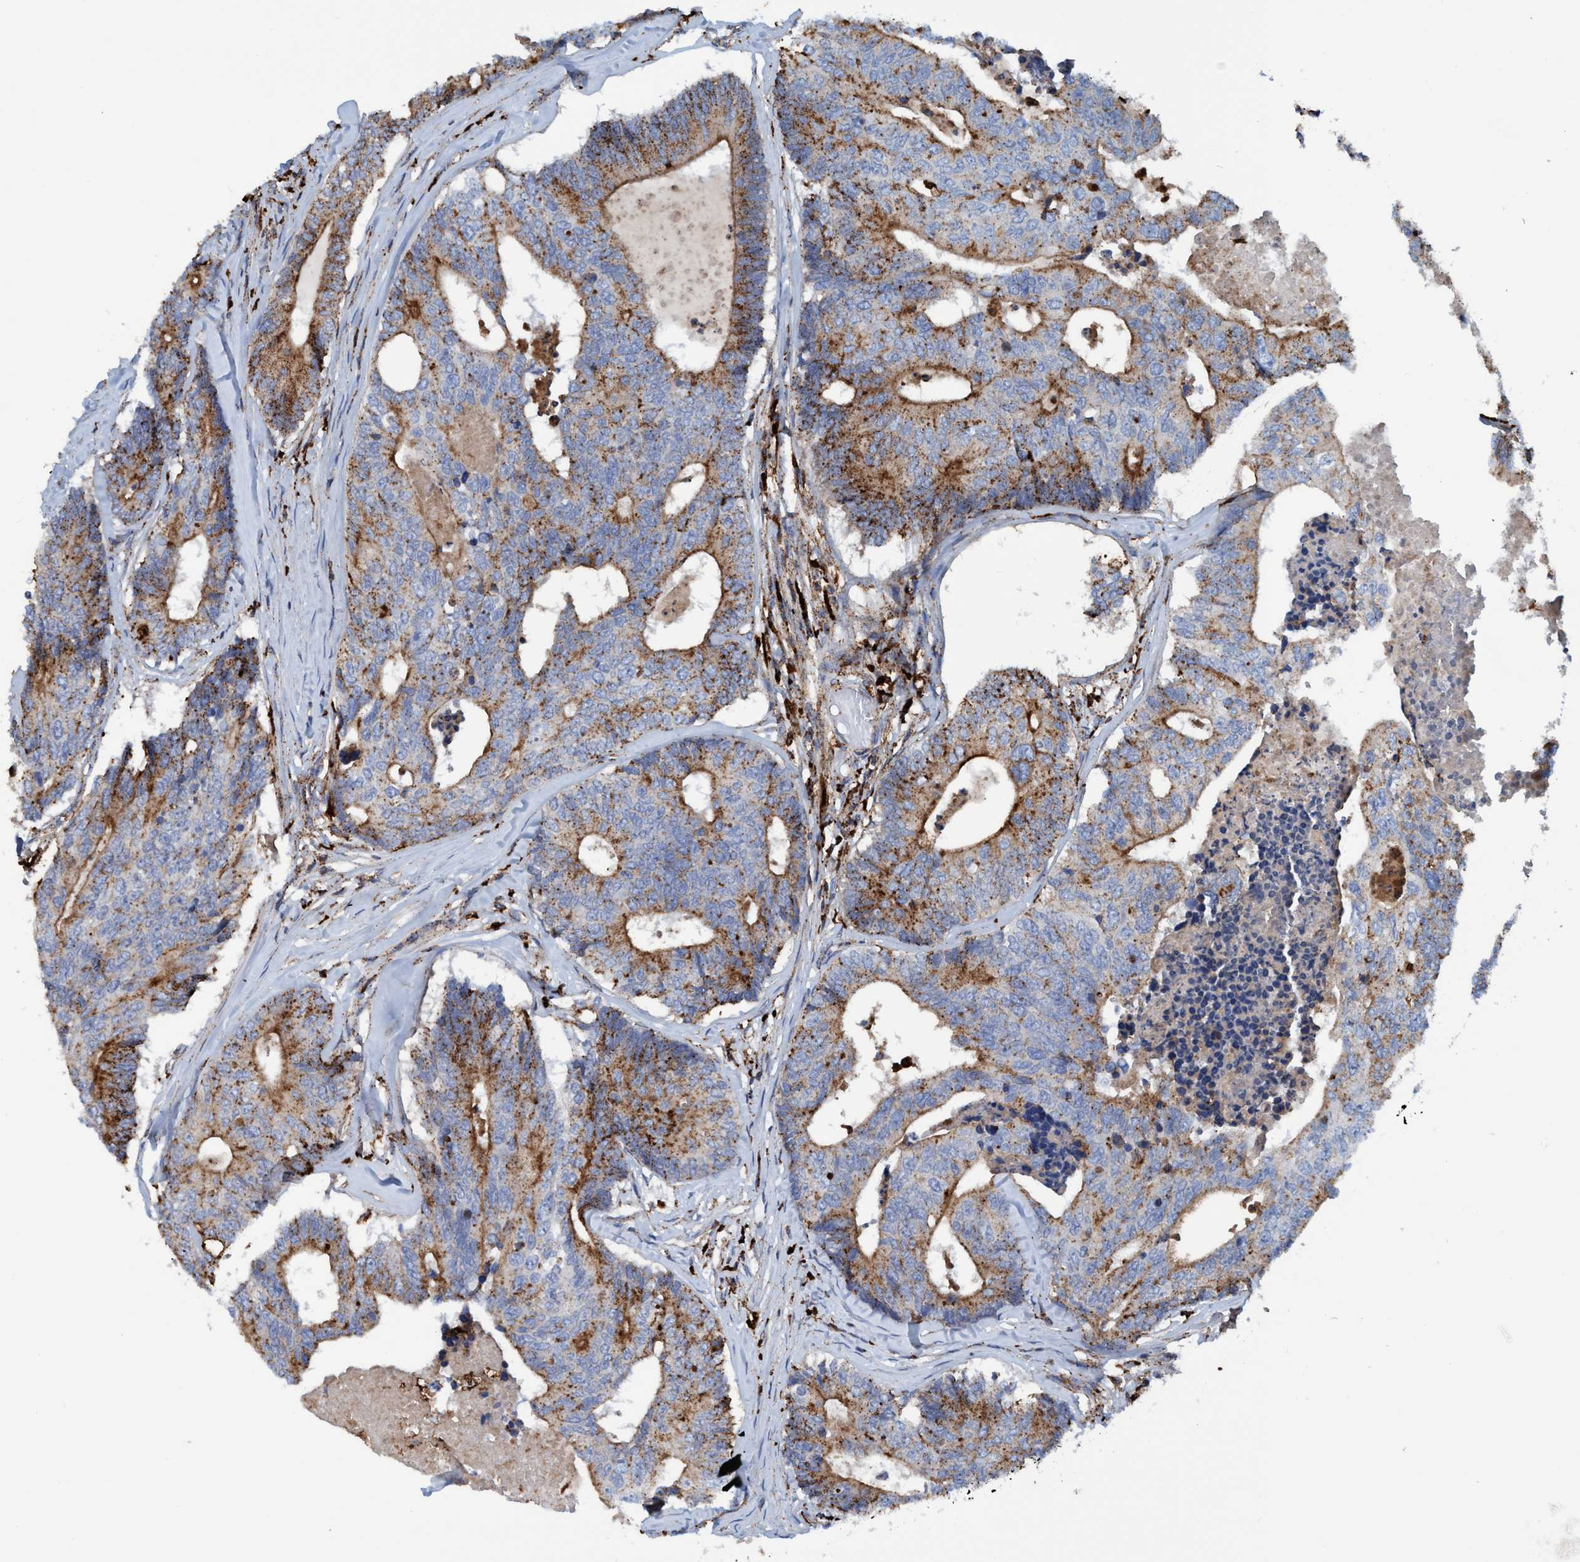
{"staining": {"intensity": "moderate", "quantity": ">75%", "location": "cytoplasmic/membranous"}, "tissue": "colorectal cancer", "cell_type": "Tumor cells", "image_type": "cancer", "snomed": [{"axis": "morphology", "description": "Adenocarcinoma, NOS"}, {"axis": "topography", "description": "Colon"}], "caption": "The histopathology image demonstrates a brown stain indicating the presence of a protein in the cytoplasmic/membranous of tumor cells in colorectal adenocarcinoma.", "gene": "TRIM65", "patient": {"sex": "female", "age": 67}}